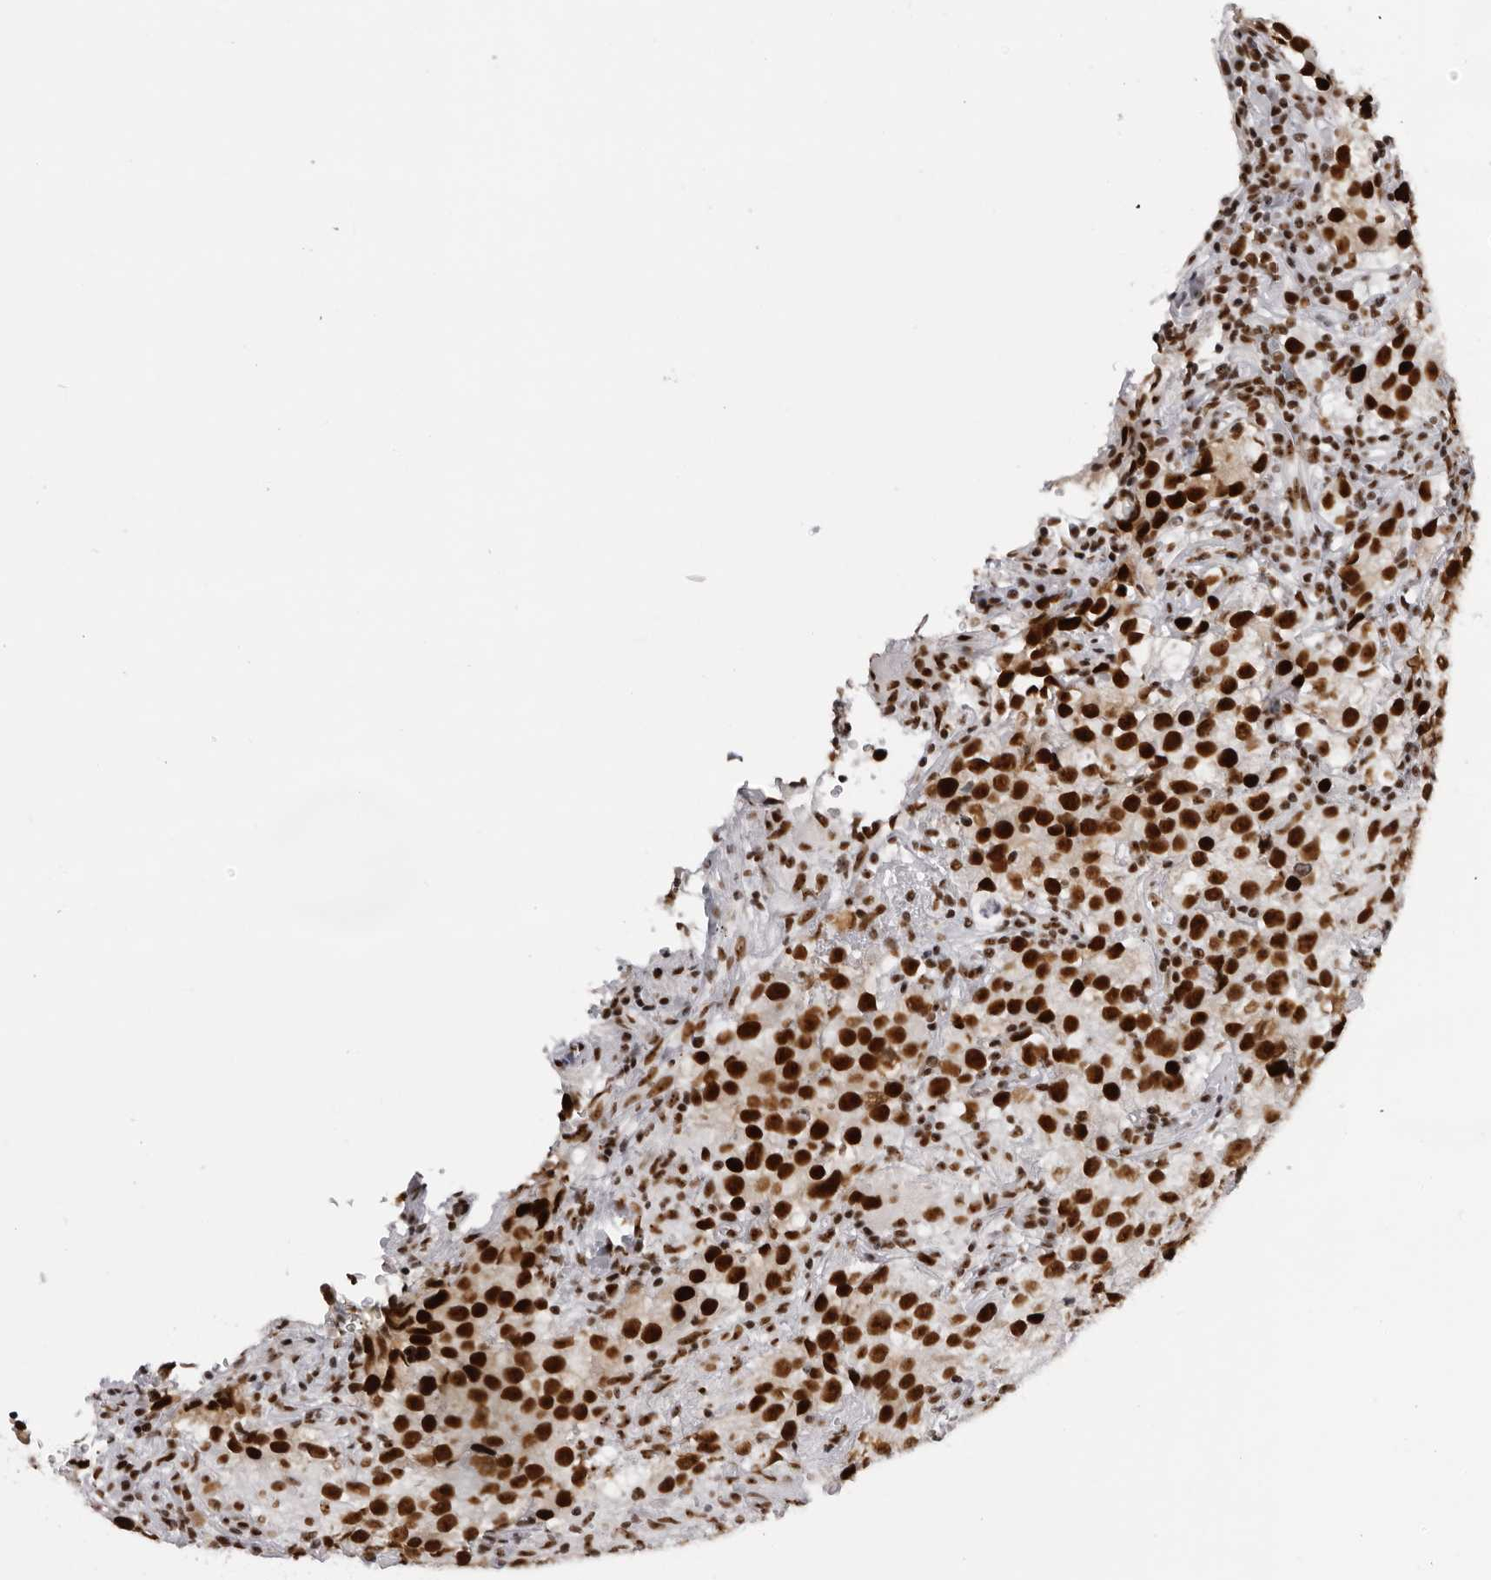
{"staining": {"intensity": "strong", "quantity": ">75%", "location": "nuclear"}, "tissue": "testis cancer", "cell_type": "Tumor cells", "image_type": "cancer", "snomed": [{"axis": "morphology", "description": "Seminoma, NOS"}, {"axis": "morphology", "description": "Carcinoma, Embryonal, NOS"}, {"axis": "topography", "description": "Testis"}], "caption": "The histopathology image reveals immunohistochemical staining of testis cancer. There is strong nuclear staining is identified in approximately >75% of tumor cells.", "gene": "DHX9", "patient": {"sex": "male", "age": 43}}